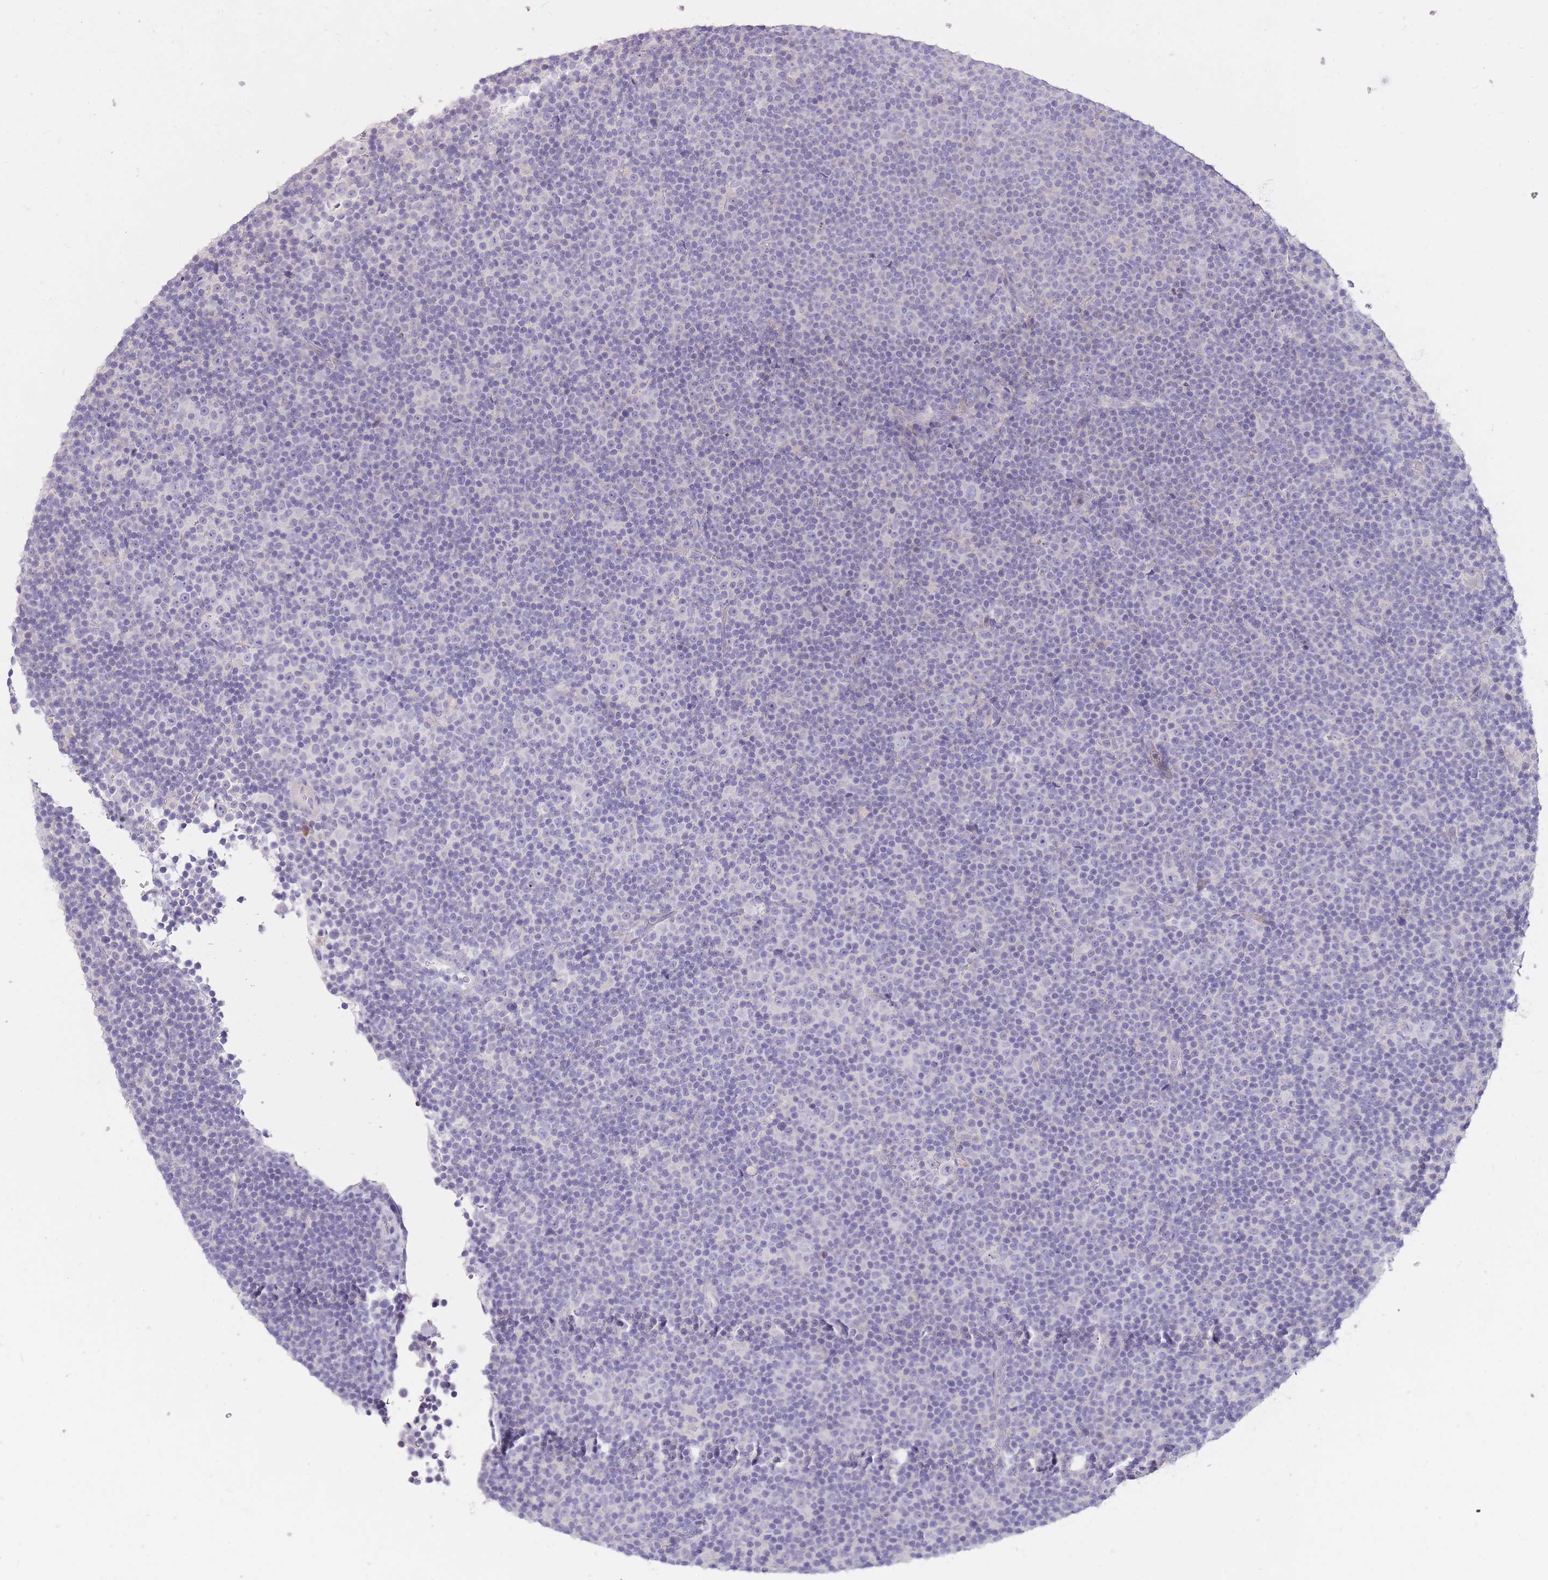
{"staining": {"intensity": "negative", "quantity": "none", "location": "none"}, "tissue": "lymphoma", "cell_type": "Tumor cells", "image_type": "cancer", "snomed": [{"axis": "morphology", "description": "Malignant lymphoma, non-Hodgkin's type, Low grade"}, {"axis": "topography", "description": "Lymph node"}], "caption": "Photomicrograph shows no protein staining in tumor cells of malignant lymphoma, non-Hodgkin's type (low-grade) tissue. (Brightfield microscopy of DAB IHC at high magnification).", "gene": "FRG2C", "patient": {"sex": "female", "age": 67}}